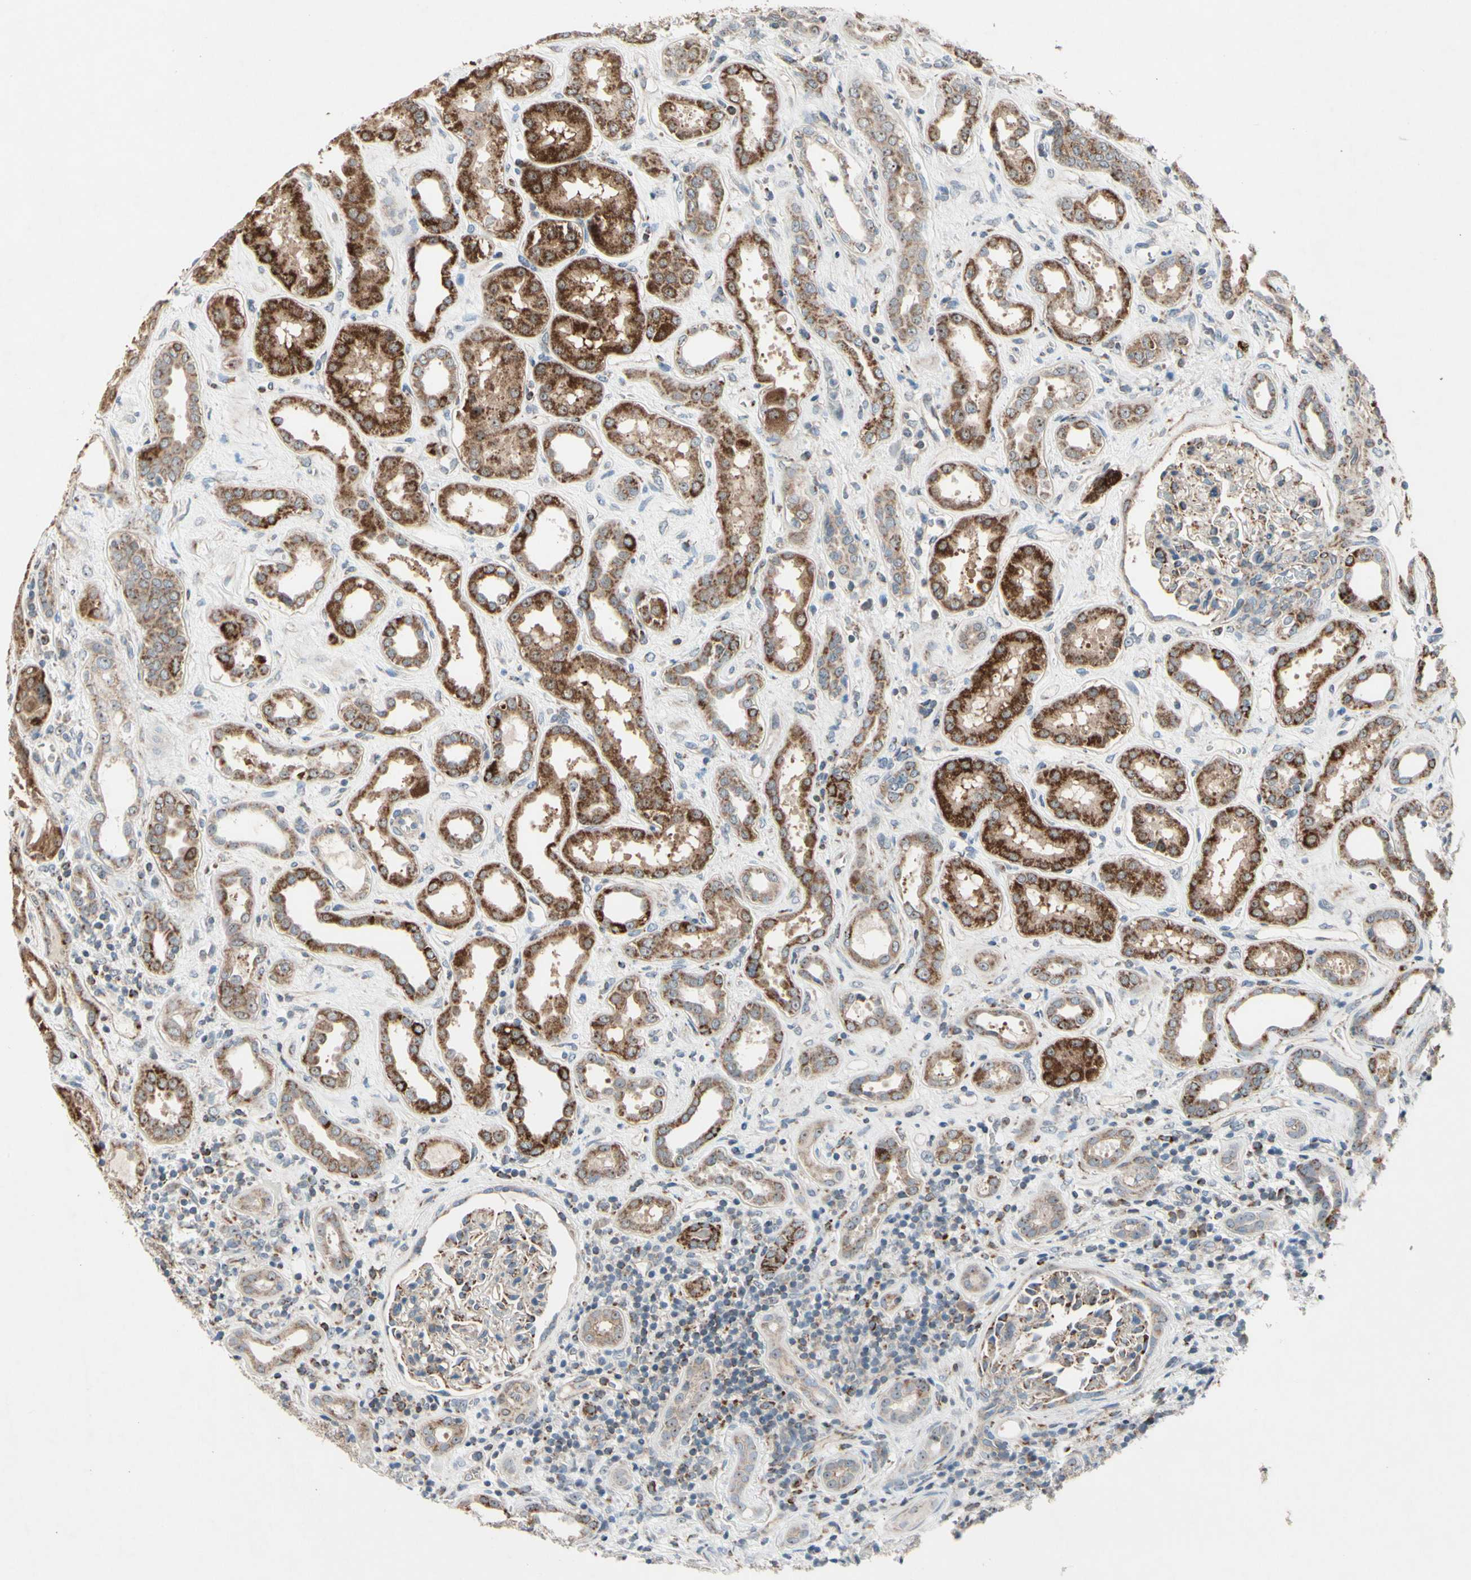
{"staining": {"intensity": "weak", "quantity": ">75%", "location": "cytoplasmic/membranous"}, "tissue": "kidney", "cell_type": "Cells in glomeruli", "image_type": "normal", "snomed": [{"axis": "morphology", "description": "Normal tissue, NOS"}, {"axis": "topography", "description": "Kidney"}], "caption": "Protein staining of normal kidney shows weak cytoplasmic/membranous positivity in about >75% of cells in glomeruli. (DAB IHC with brightfield microscopy, high magnification).", "gene": "CPT1A", "patient": {"sex": "male", "age": 59}}